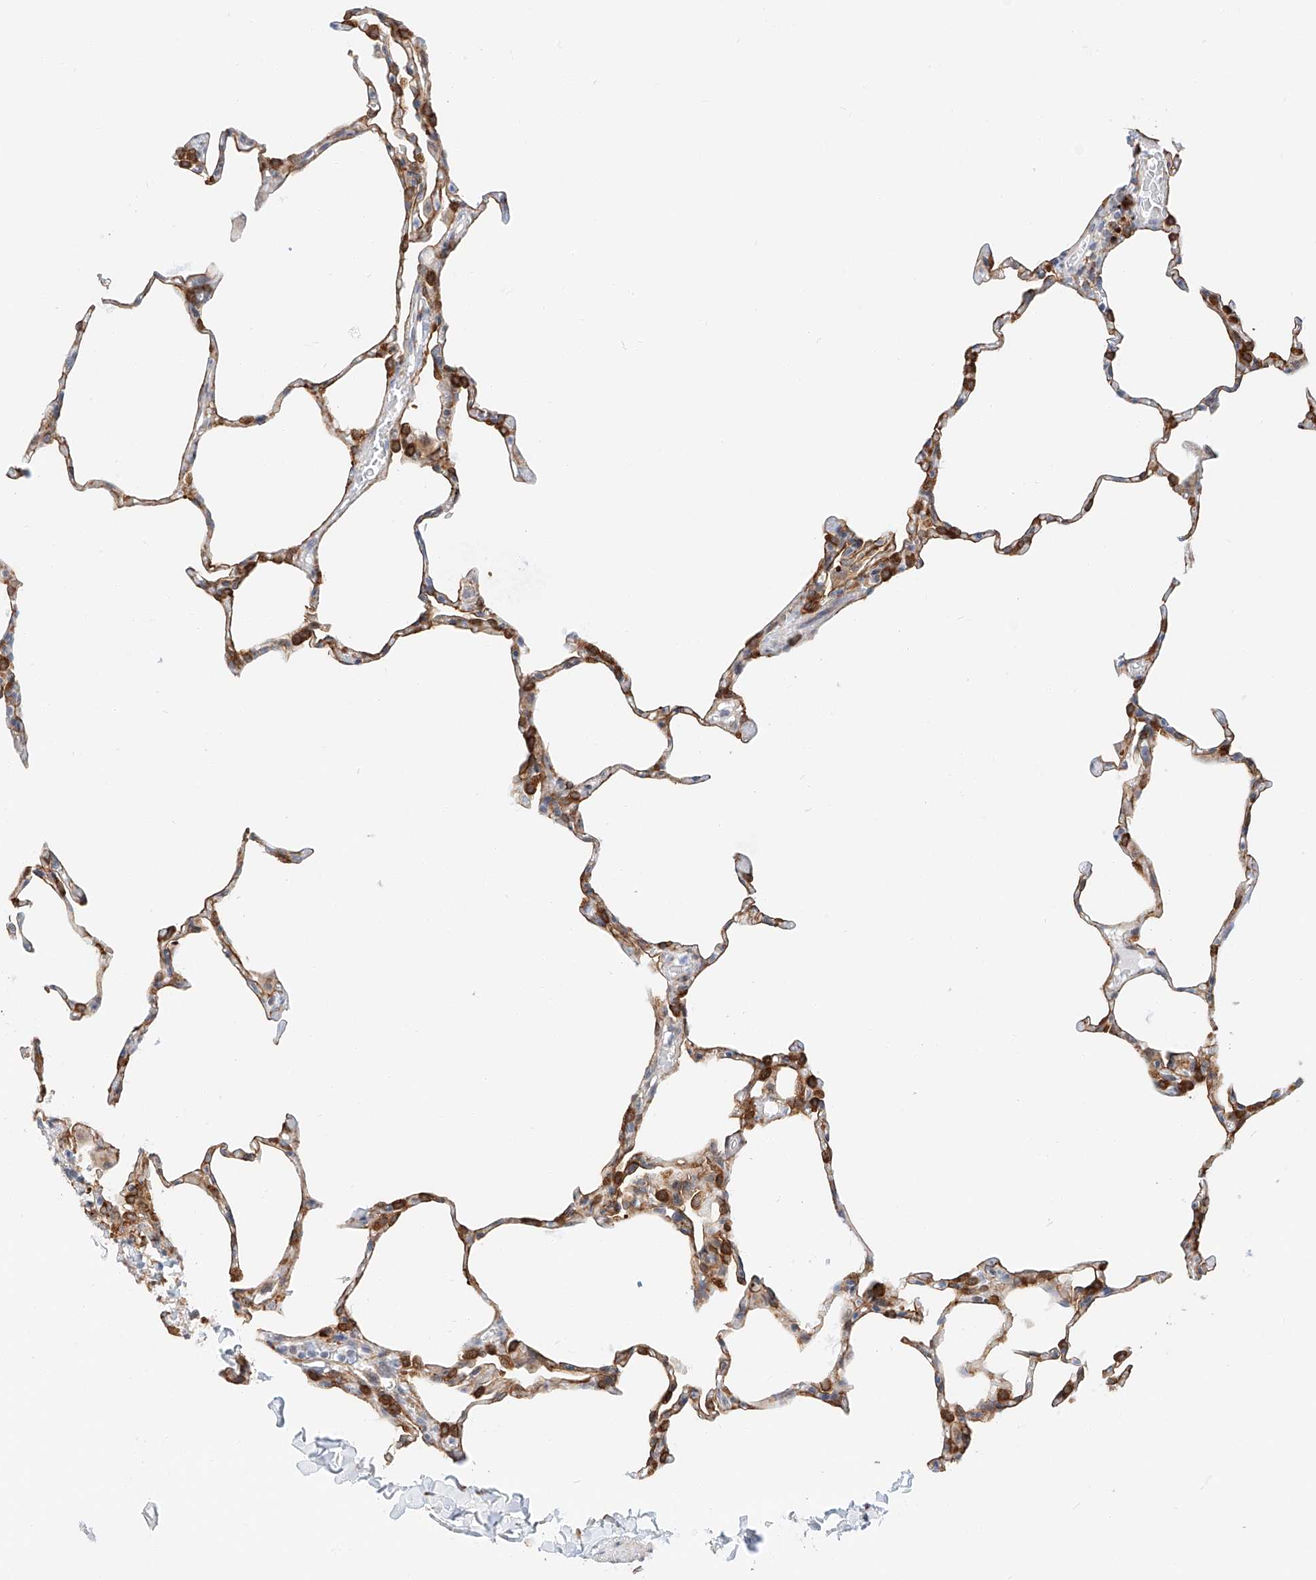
{"staining": {"intensity": "moderate", "quantity": "25%-75%", "location": "cytoplasmic/membranous"}, "tissue": "lung", "cell_type": "Alveolar cells", "image_type": "normal", "snomed": [{"axis": "morphology", "description": "Normal tissue, NOS"}, {"axis": "topography", "description": "Lung"}], "caption": "Protein expression analysis of normal human lung reveals moderate cytoplasmic/membranous positivity in approximately 25%-75% of alveolar cells. (DAB = brown stain, brightfield microscopy at high magnification).", "gene": "CARMIL1", "patient": {"sex": "male", "age": 20}}